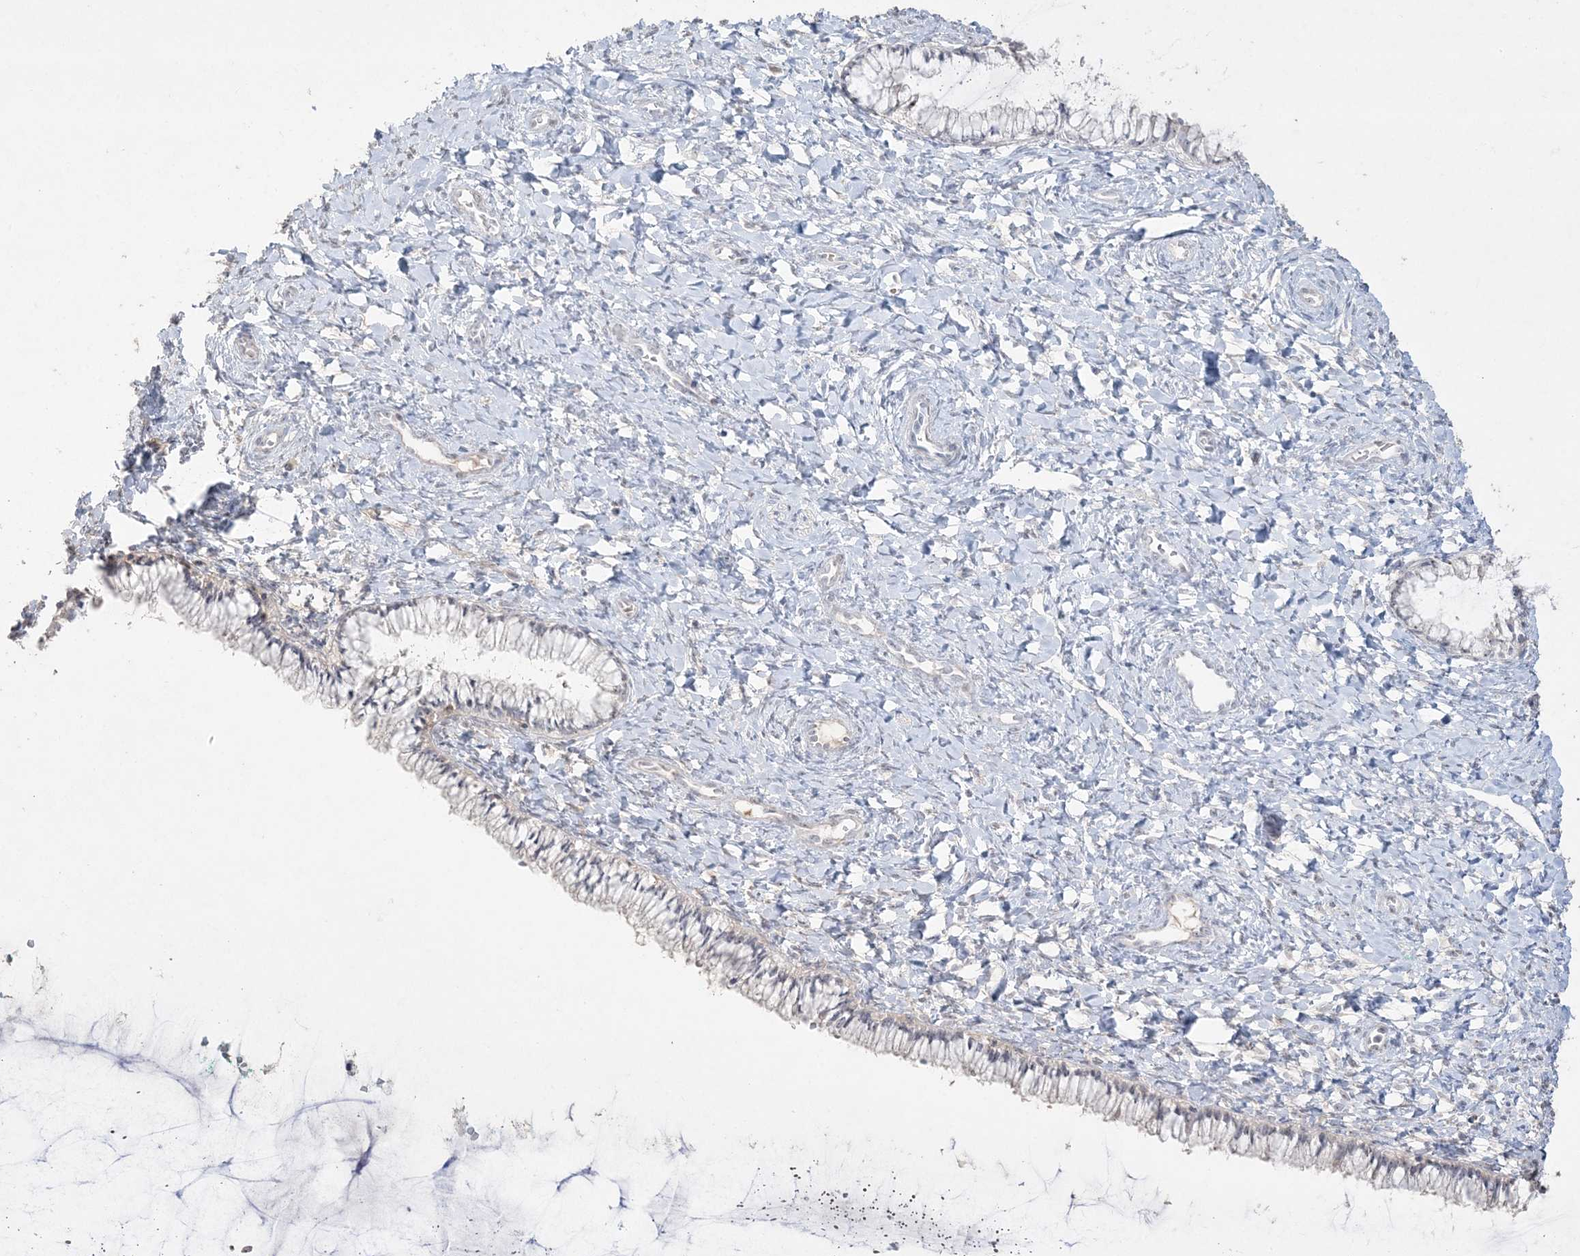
{"staining": {"intensity": "negative", "quantity": "none", "location": "none"}, "tissue": "cervix", "cell_type": "Glandular cells", "image_type": "normal", "snomed": [{"axis": "morphology", "description": "Normal tissue, NOS"}, {"axis": "morphology", "description": "Adenocarcinoma, NOS"}, {"axis": "topography", "description": "Cervix"}], "caption": "A histopathology image of cervix stained for a protein demonstrates no brown staining in glandular cells.", "gene": "NOP16", "patient": {"sex": "female", "age": 29}}